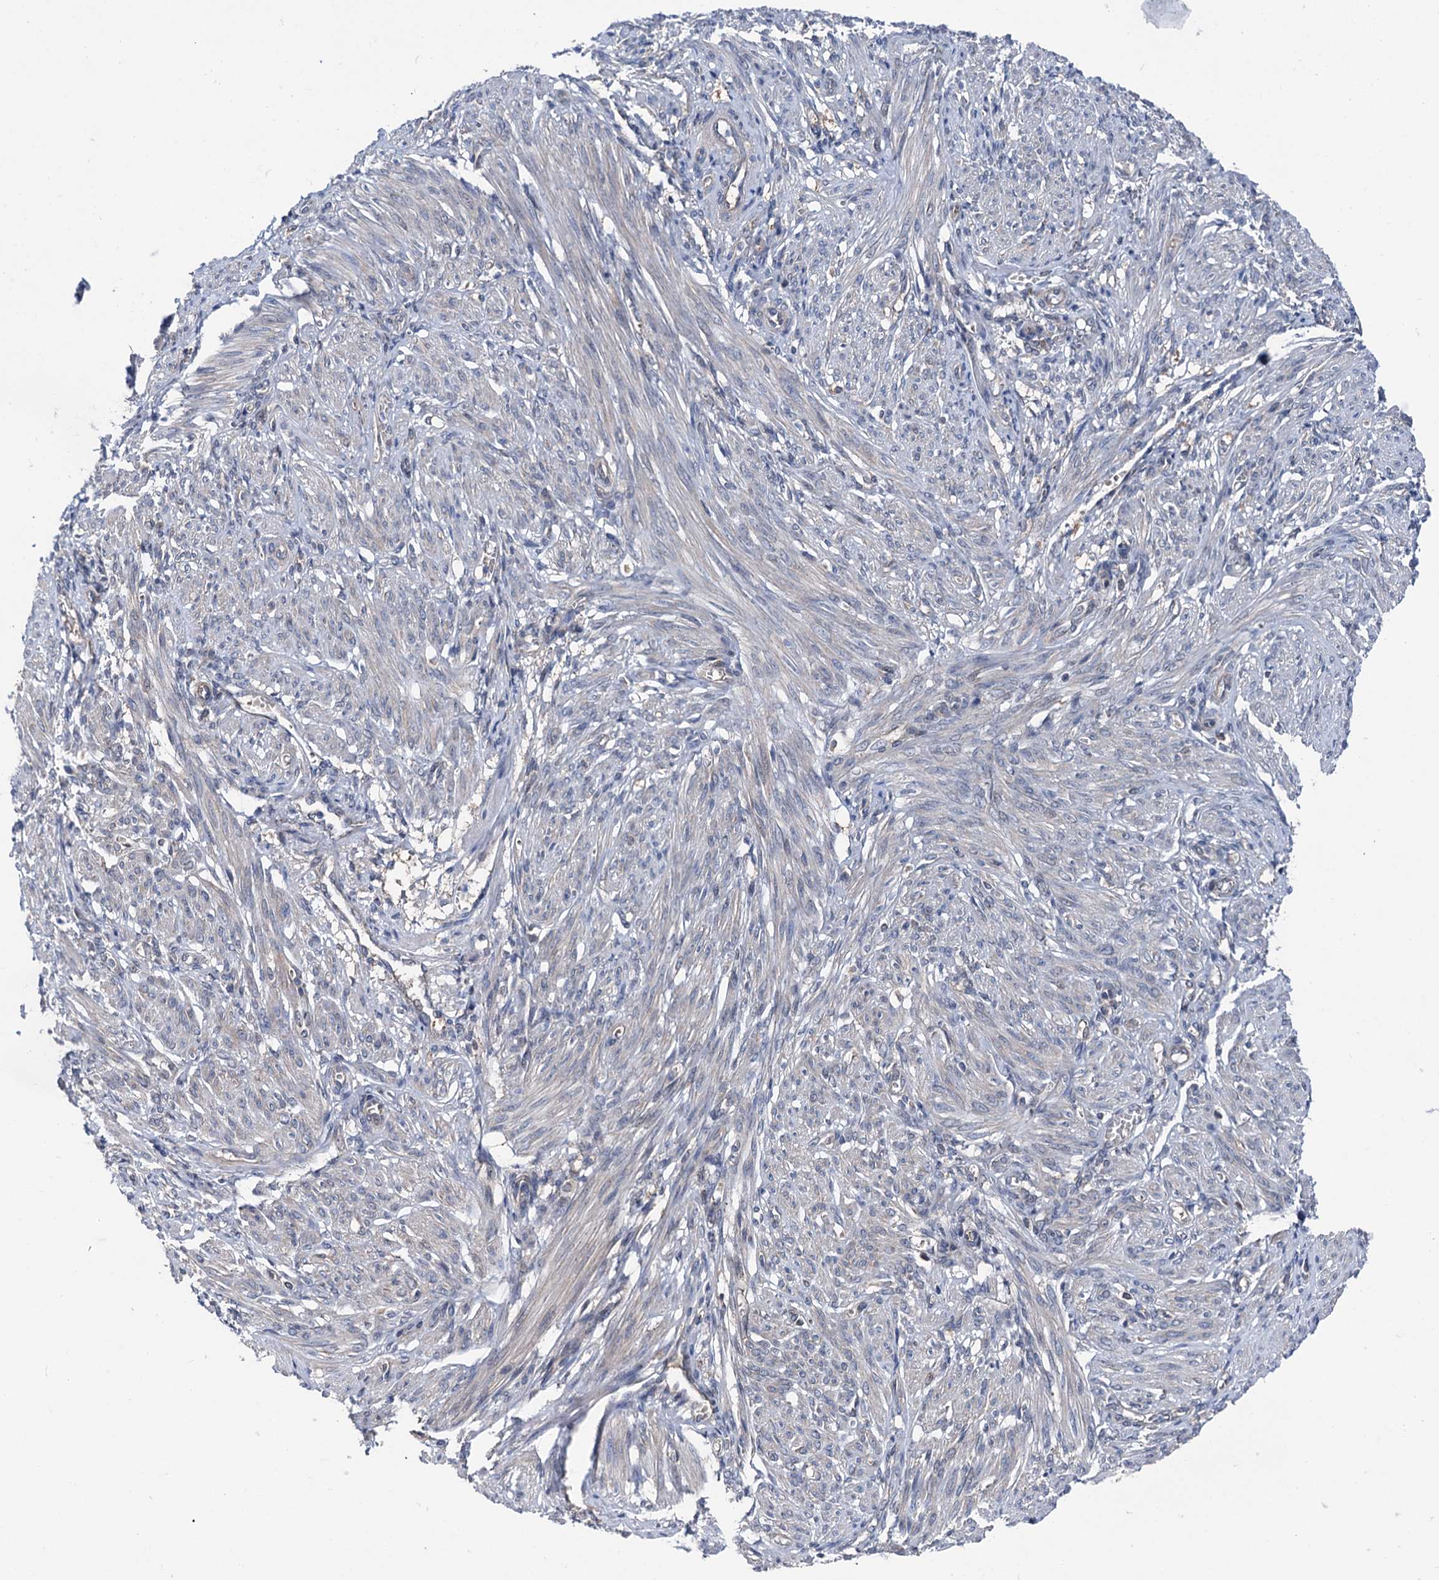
{"staining": {"intensity": "weak", "quantity": "<25%", "location": "cytoplasmic/membranous"}, "tissue": "smooth muscle", "cell_type": "Smooth muscle cells", "image_type": "normal", "snomed": [{"axis": "morphology", "description": "Normal tissue, NOS"}, {"axis": "topography", "description": "Smooth muscle"}], "caption": "DAB immunohistochemical staining of benign smooth muscle exhibits no significant positivity in smooth muscle cells.", "gene": "GLO1", "patient": {"sex": "female", "age": 39}}